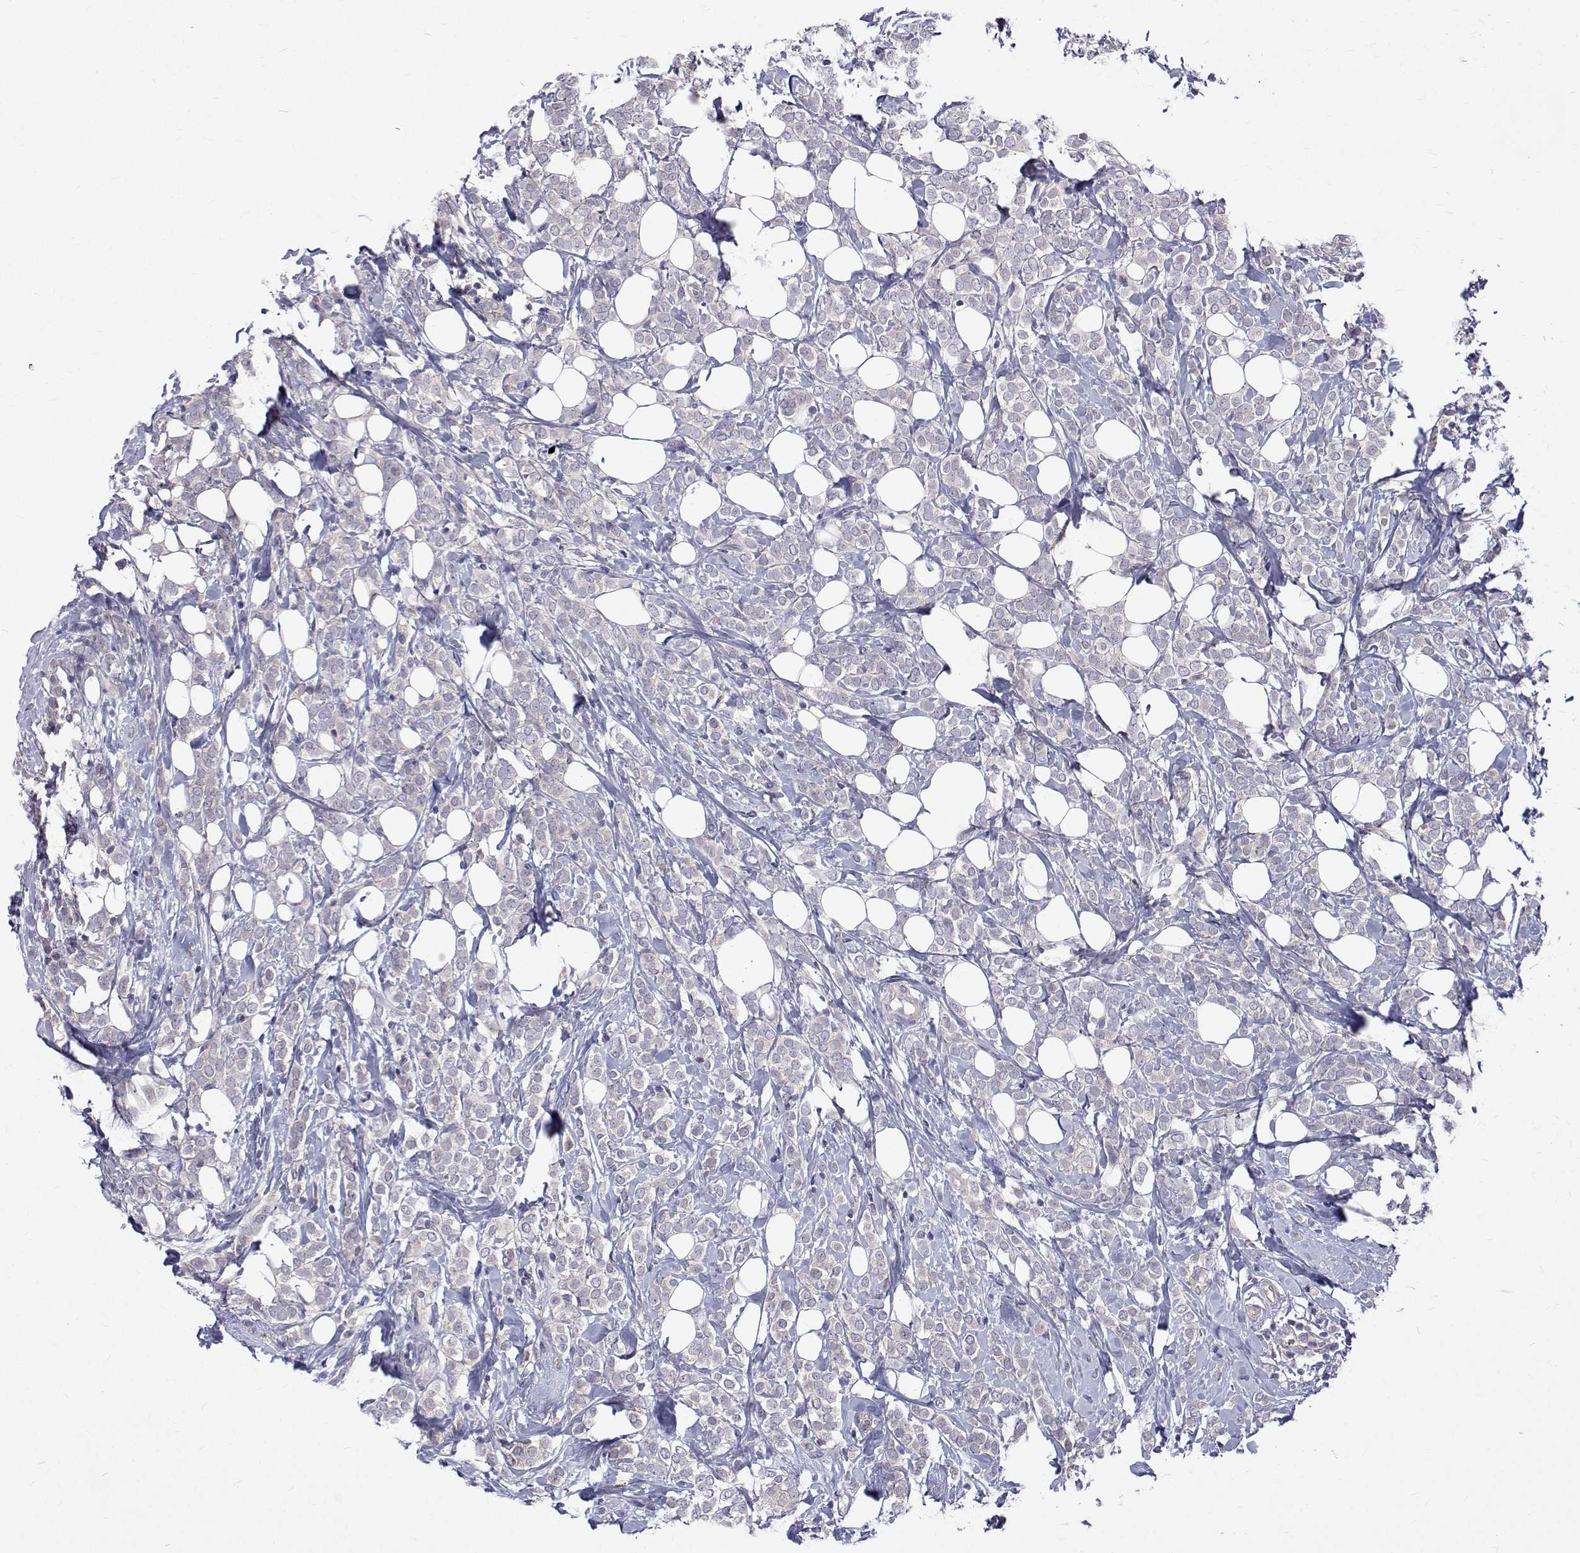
{"staining": {"intensity": "negative", "quantity": "none", "location": "none"}, "tissue": "breast cancer", "cell_type": "Tumor cells", "image_type": "cancer", "snomed": [{"axis": "morphology", "description": "Lobular carcinoma"}, {"axis": "topography", "description": "Breast"}], "caption": "Tumor cells show no significant protein expression in breast cancer.", "gene": "PADI1", "patient": {"sex": "female", "age": 49}}